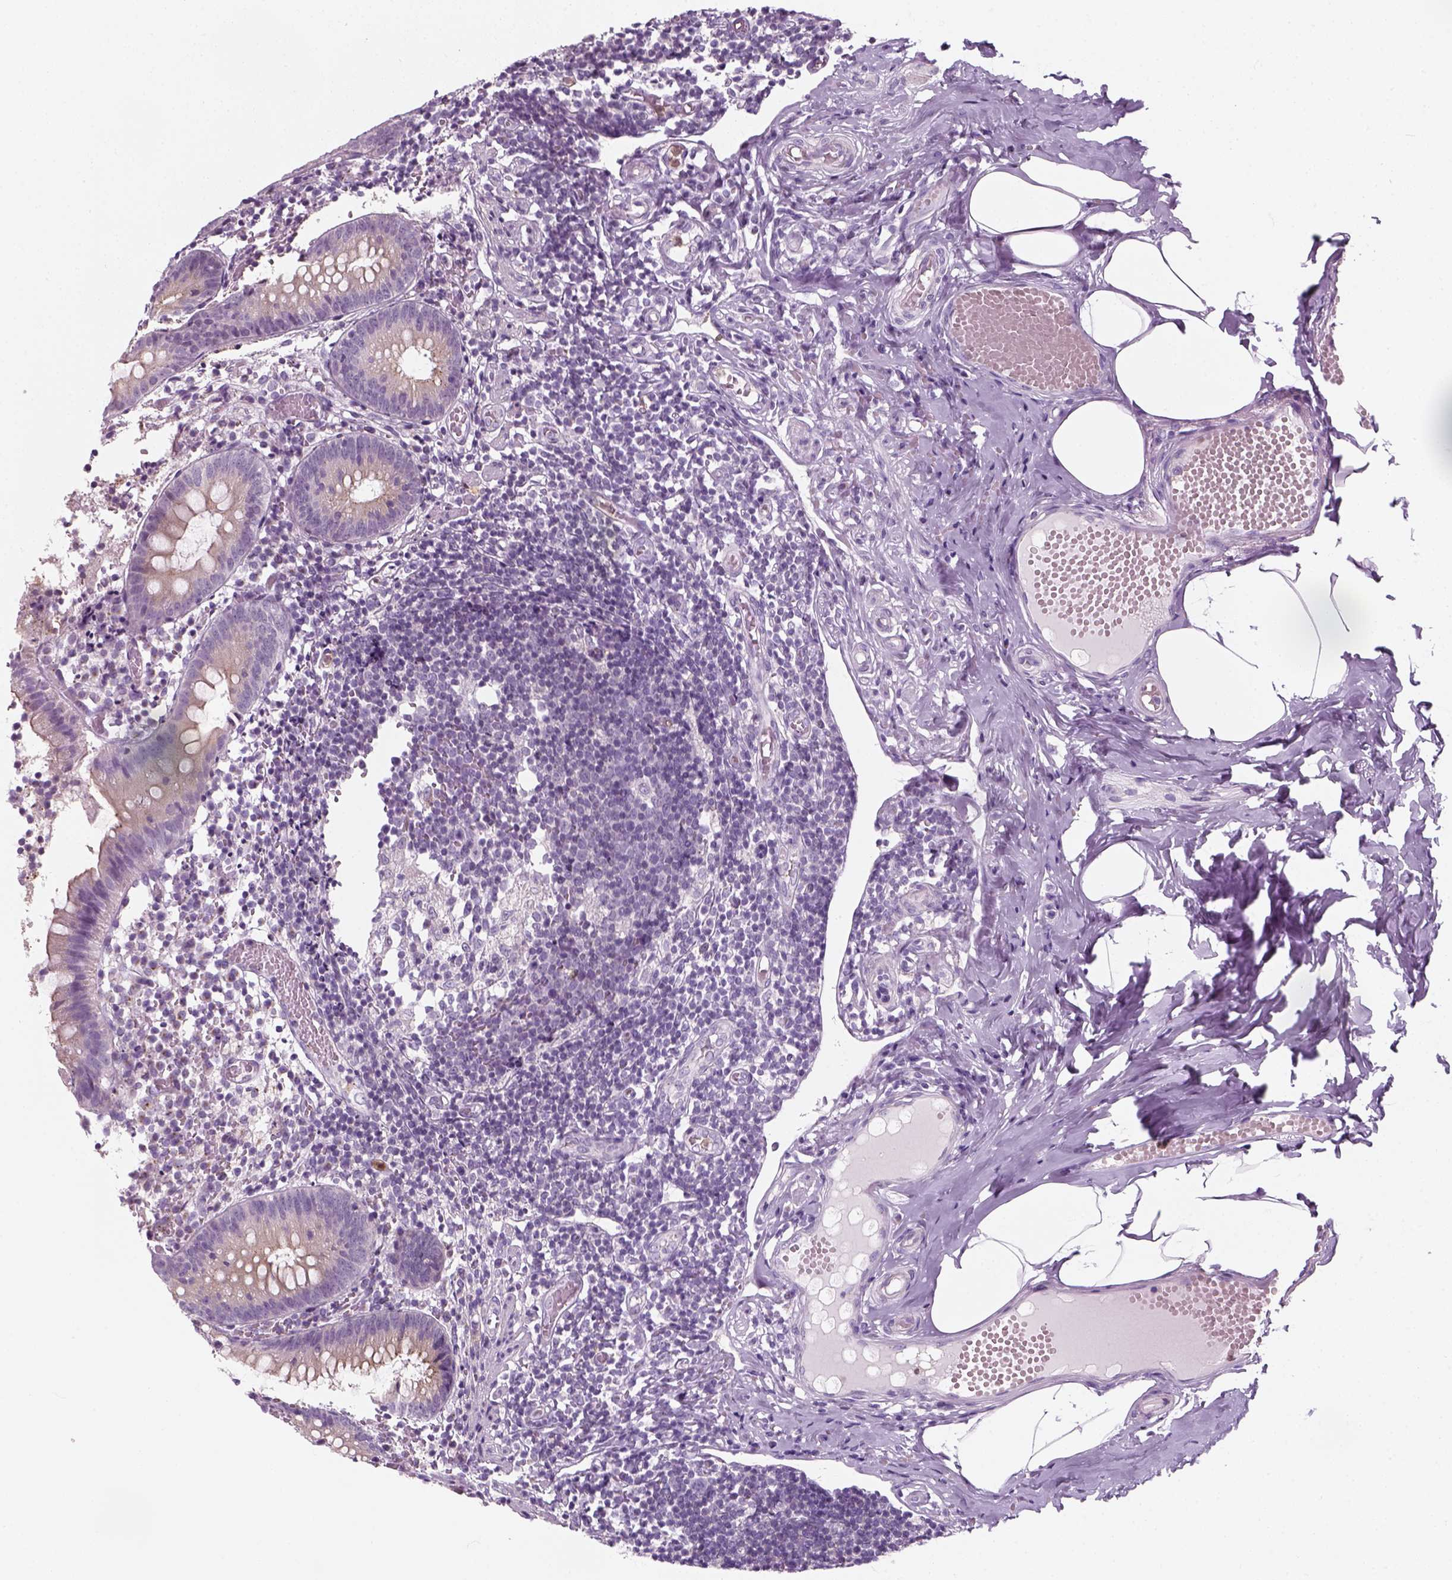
{"staining": {"intensity": "negative", "quantity": "none", "location": "none"}, "tissue": "appendix", "cell_type": "Glandular cells", "image_type": "normal", "snomed": [{"axis": "morphology", "description": "Normal tissue, NOS"}, {"axis": "topography", "description": "Appendix"}], "caption": "Immunohistochemistry (IHC) image of normal appendix: human appendix stained with DAB reveals no significant protein staining in glandular cells.", "gene": "IL4", "patient": {"sex": "female", "age": 32}}